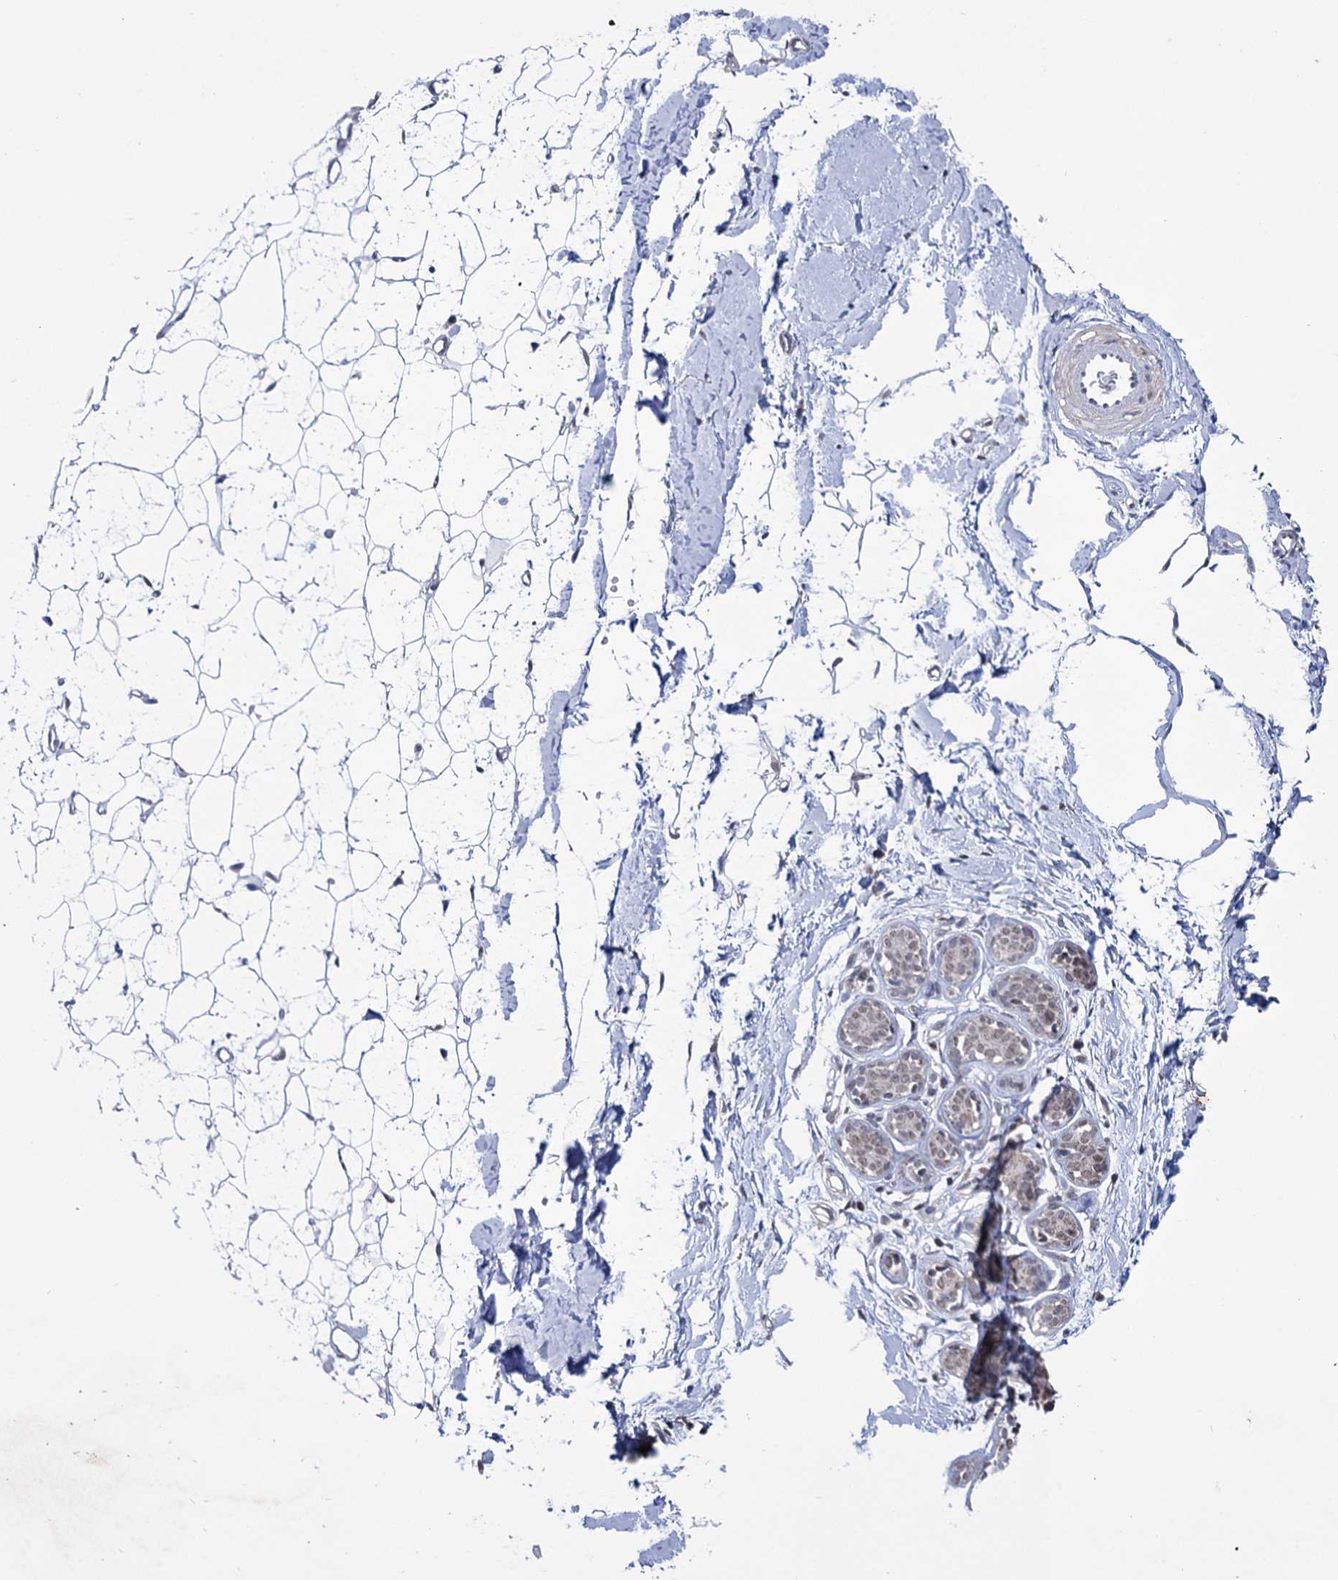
{"staining": {"intensity": "negative", "quantity": "none", "location": "none"}, "tissue": "adipose tissue", "cell_type": "Adipocytes", "image_type": "normal", "snomed": [{"axis": "morphology", "description": "Normal tissue, NOS"}, {"axis": "topography", "description": "Breast"}], "caption": "Protein analysis of normal adipose tissue reveals no significant expression in adipocytes.", "gene": "ABHD10", "patient": {"sex": "female", "age": 23}}